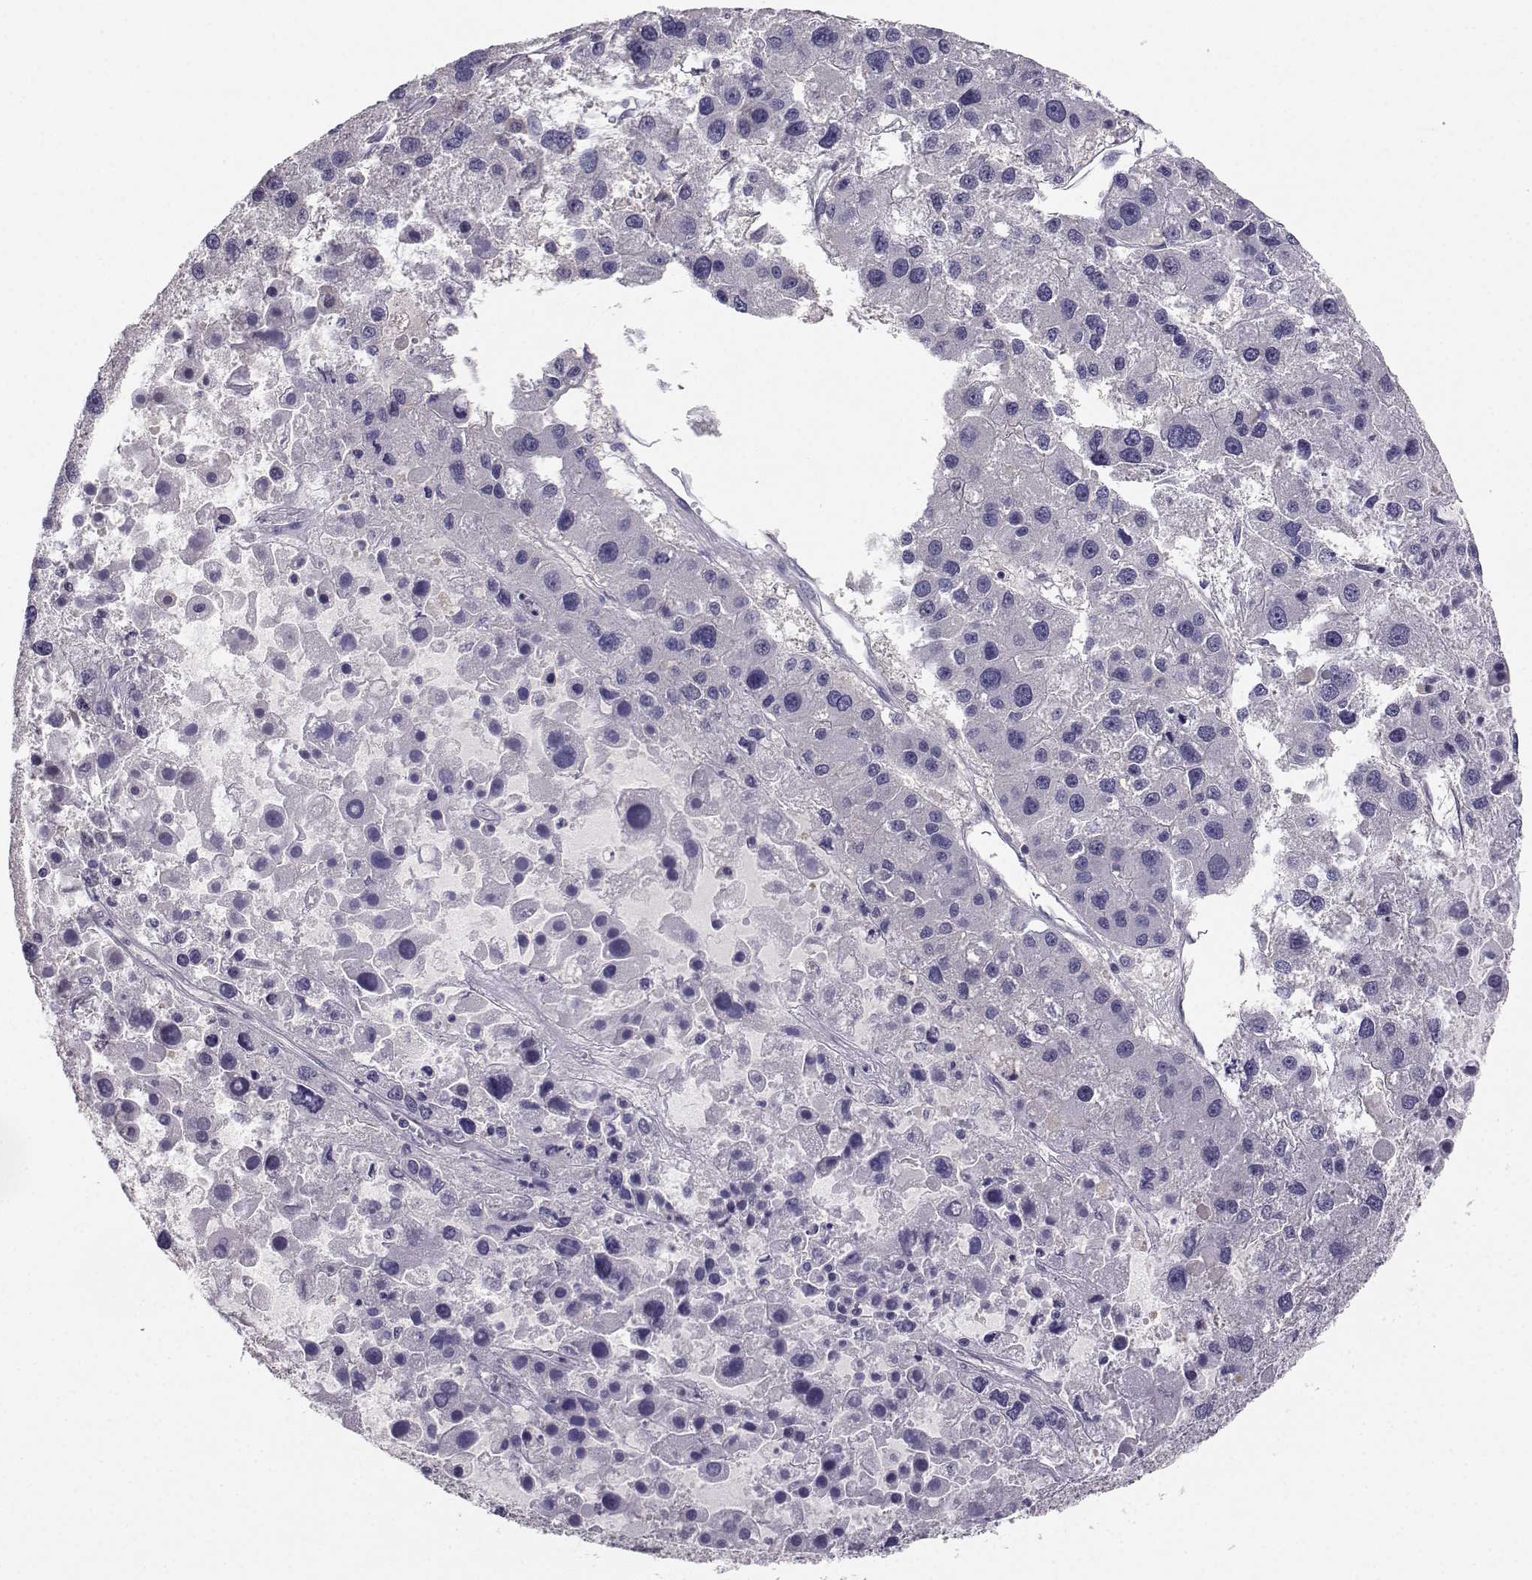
{"staining": {"intensity": "negative", "quantity": "none", "location": "none"}, "tissue": "liver cancer", "cell_type": "Tumor cells", "image_type": "cancer", "snomed": [{"axis": "morphology", "description": "Carcinoma, Hepatocellular, NOS"}, {"axis": "topography", "description": "Liver"}], "caption": "Image shows no significant protein expression in tumor cells of liver cancer.", "gene": "MROH7", "patient": {"sex": "male", "age": 73}}